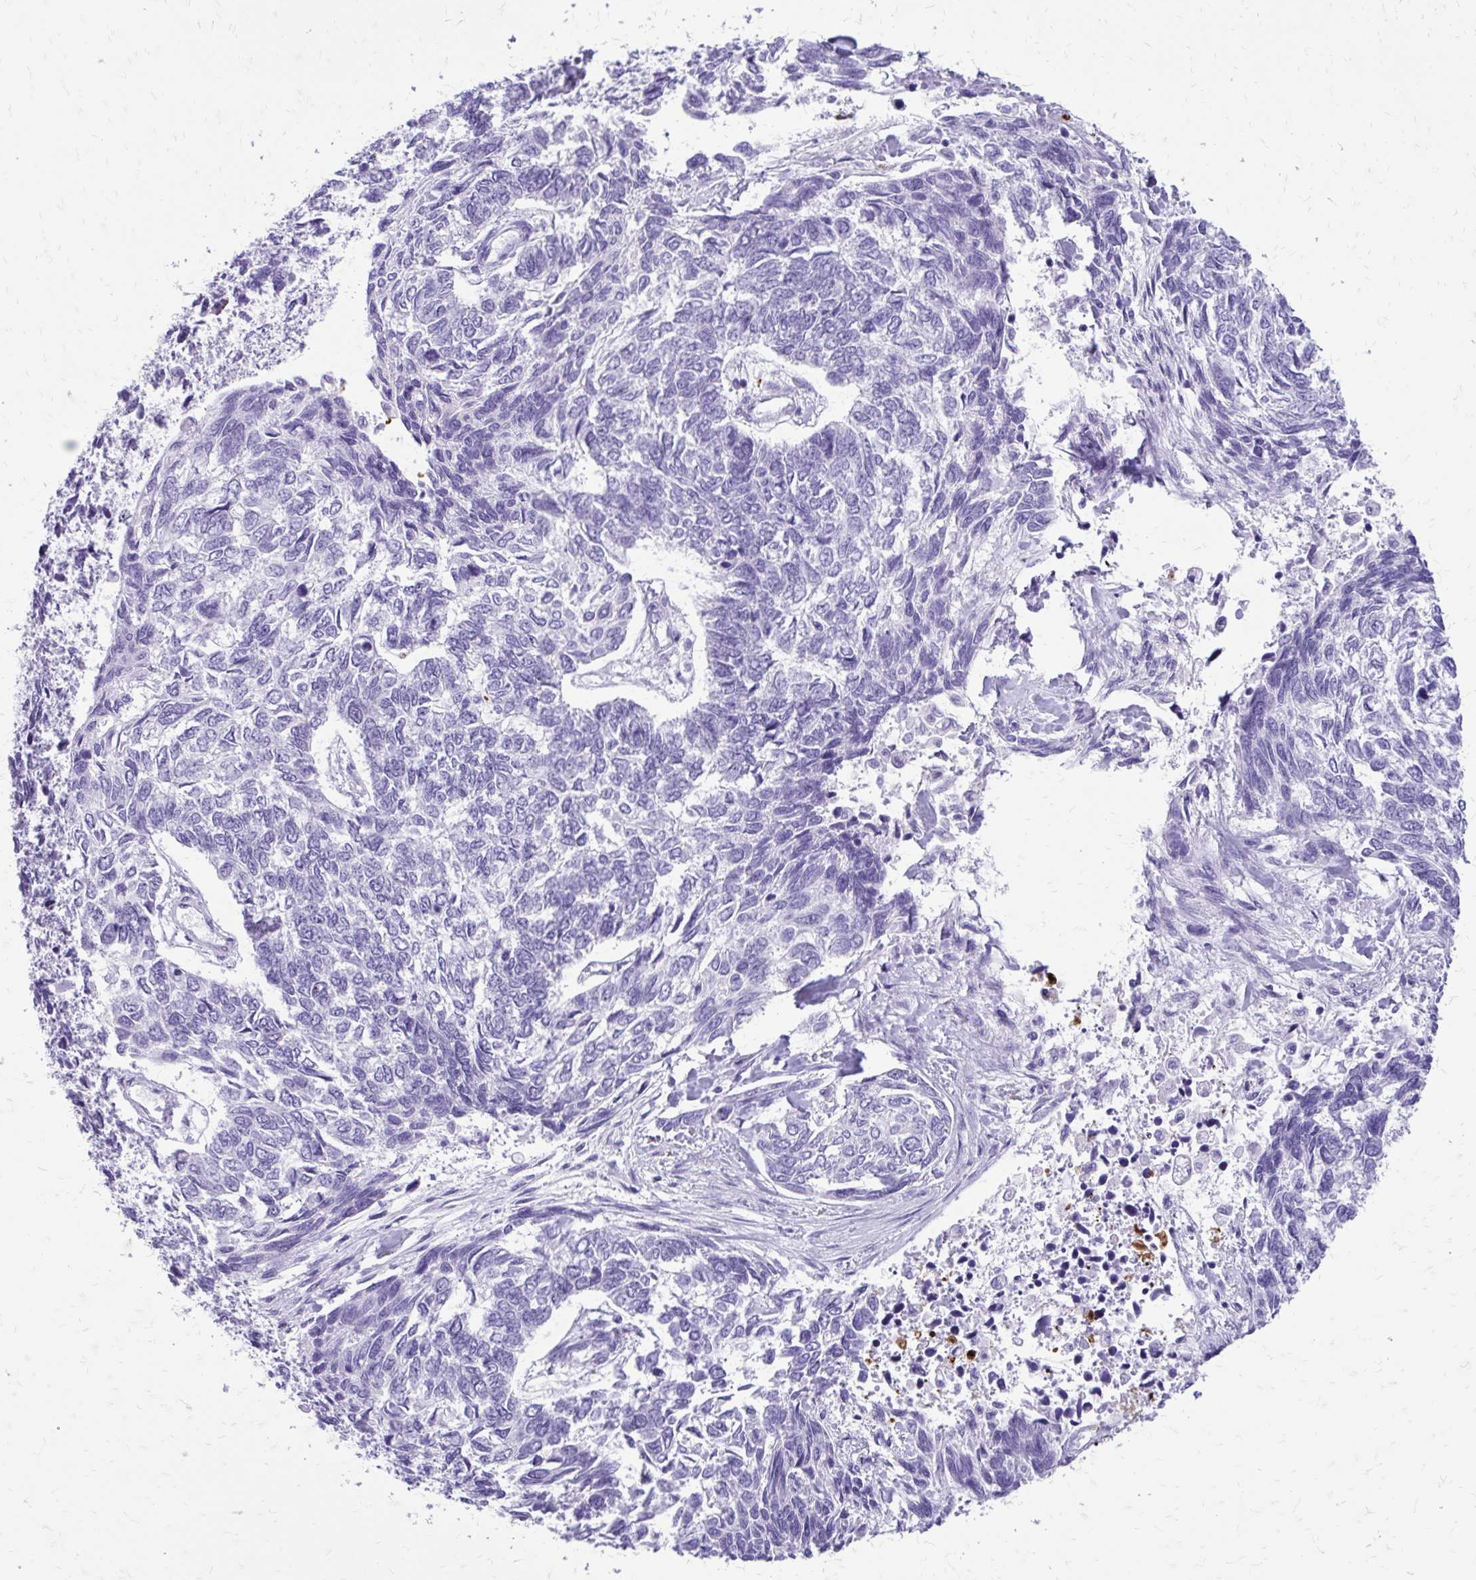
{"staining": {"intensity": "negative", "quantity": "none", "location": "none"}, "tissue": "skin cancer", "cell_type": "Tumor cells", "image_type": "cancer", "snomed": [{"axis": "morphology", "description": "Basal cell carcinoma"}, {"axis": "topography", "description": "Skin"}], "caption": "Immunohistochemistry histopathology image of human skin cancer (basal cell carcinoma) stained for a protein (brown), which reveals no positivity in tumor cells.", "gene": "SATL1", "patient": {"sex": "female", "age": 65}}